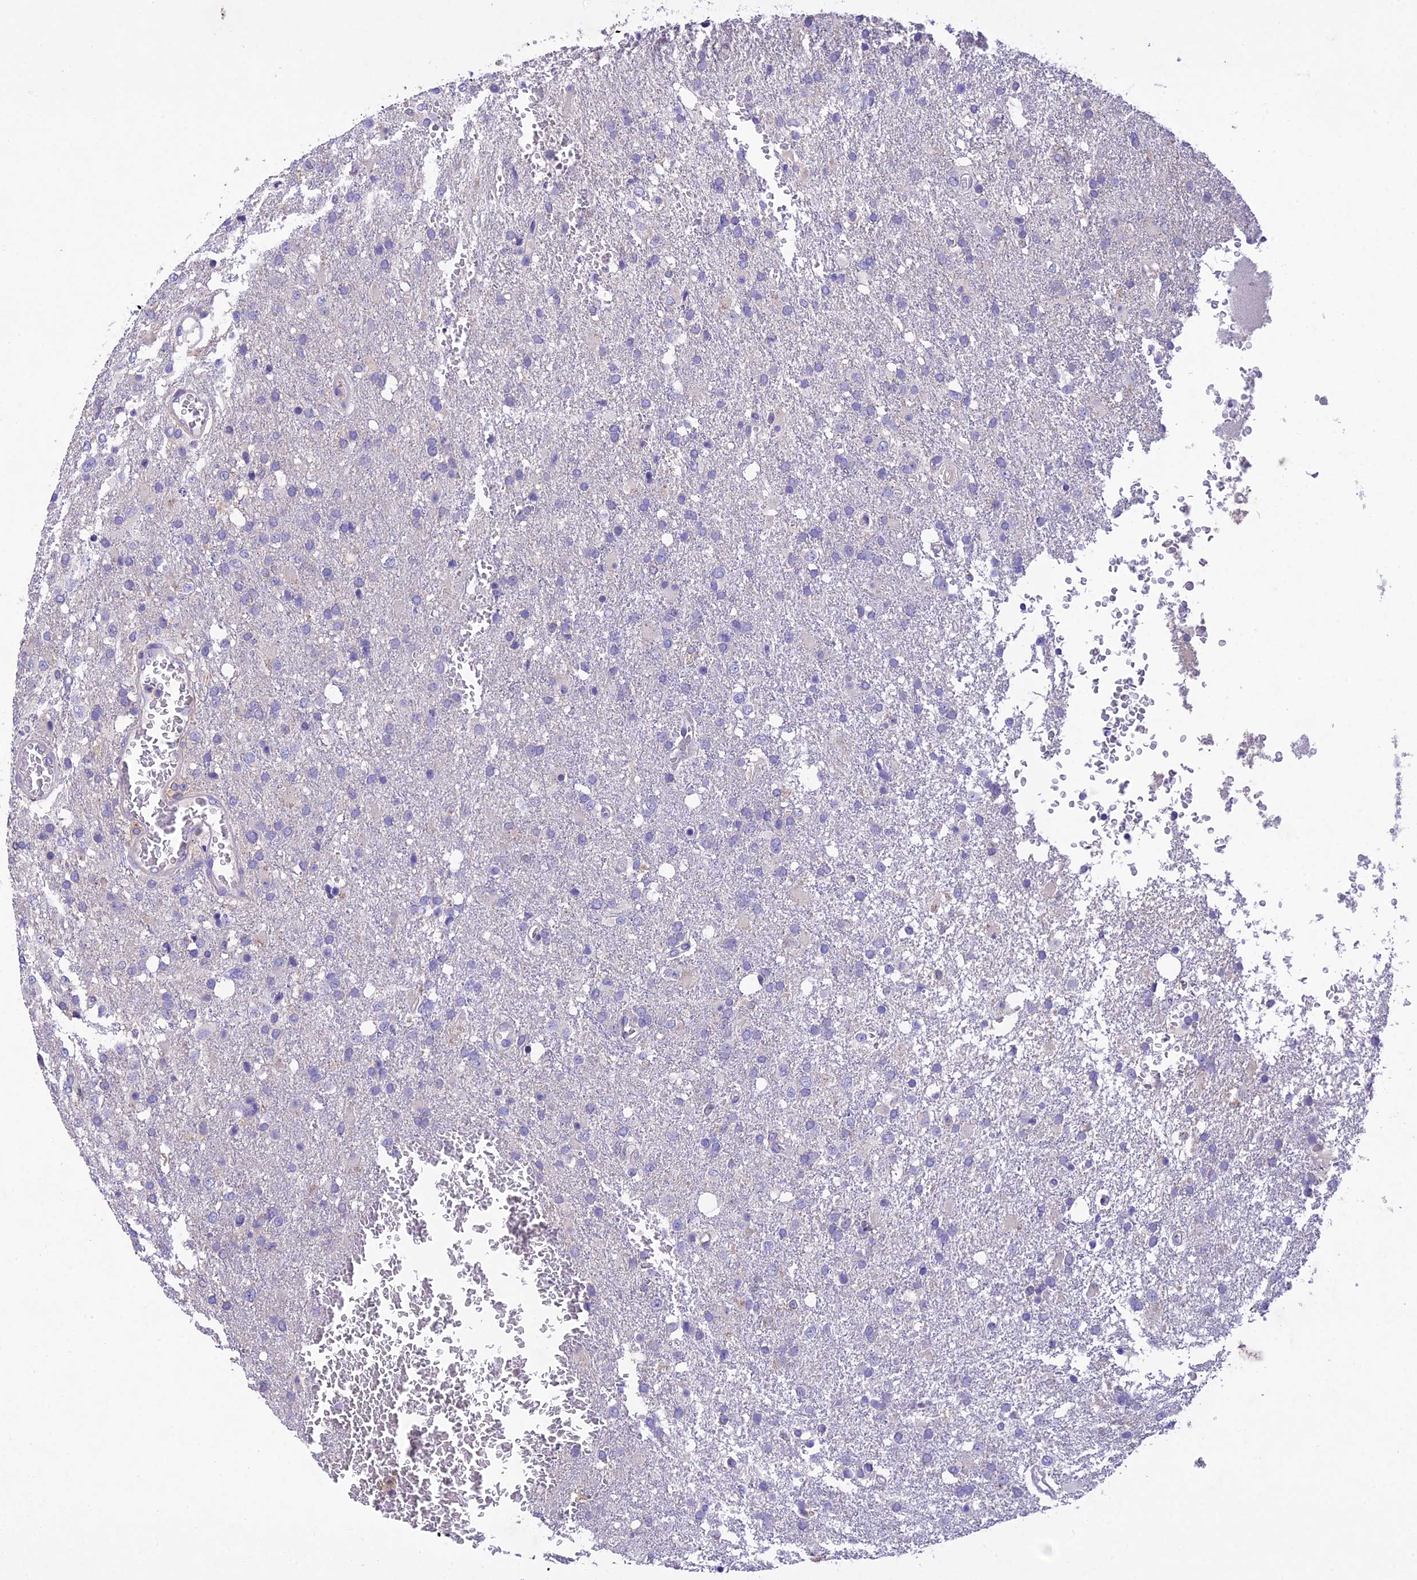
{"staining": {"intensity": "negative", "quantity": "none", "location": "none"}, "tissue": "glioma", "cell_type": "Tumor cells", "image_type": "cancer", "snomed": [{"axis": "morphology", "description": "Glioma, malignant, High grade"}, {"axis": "topography", "description": "Brain"}], "caption": "IHC of glioma displays no expression in tumor cells. (Stains: DAB (3,3'-diaminobenzidine) IHC with hematoxylin counter stain, Microscopy: brightfield microscopy at high magnification).", "gene": "SNX24", "patient": {"sex": "female", "age": 74}}